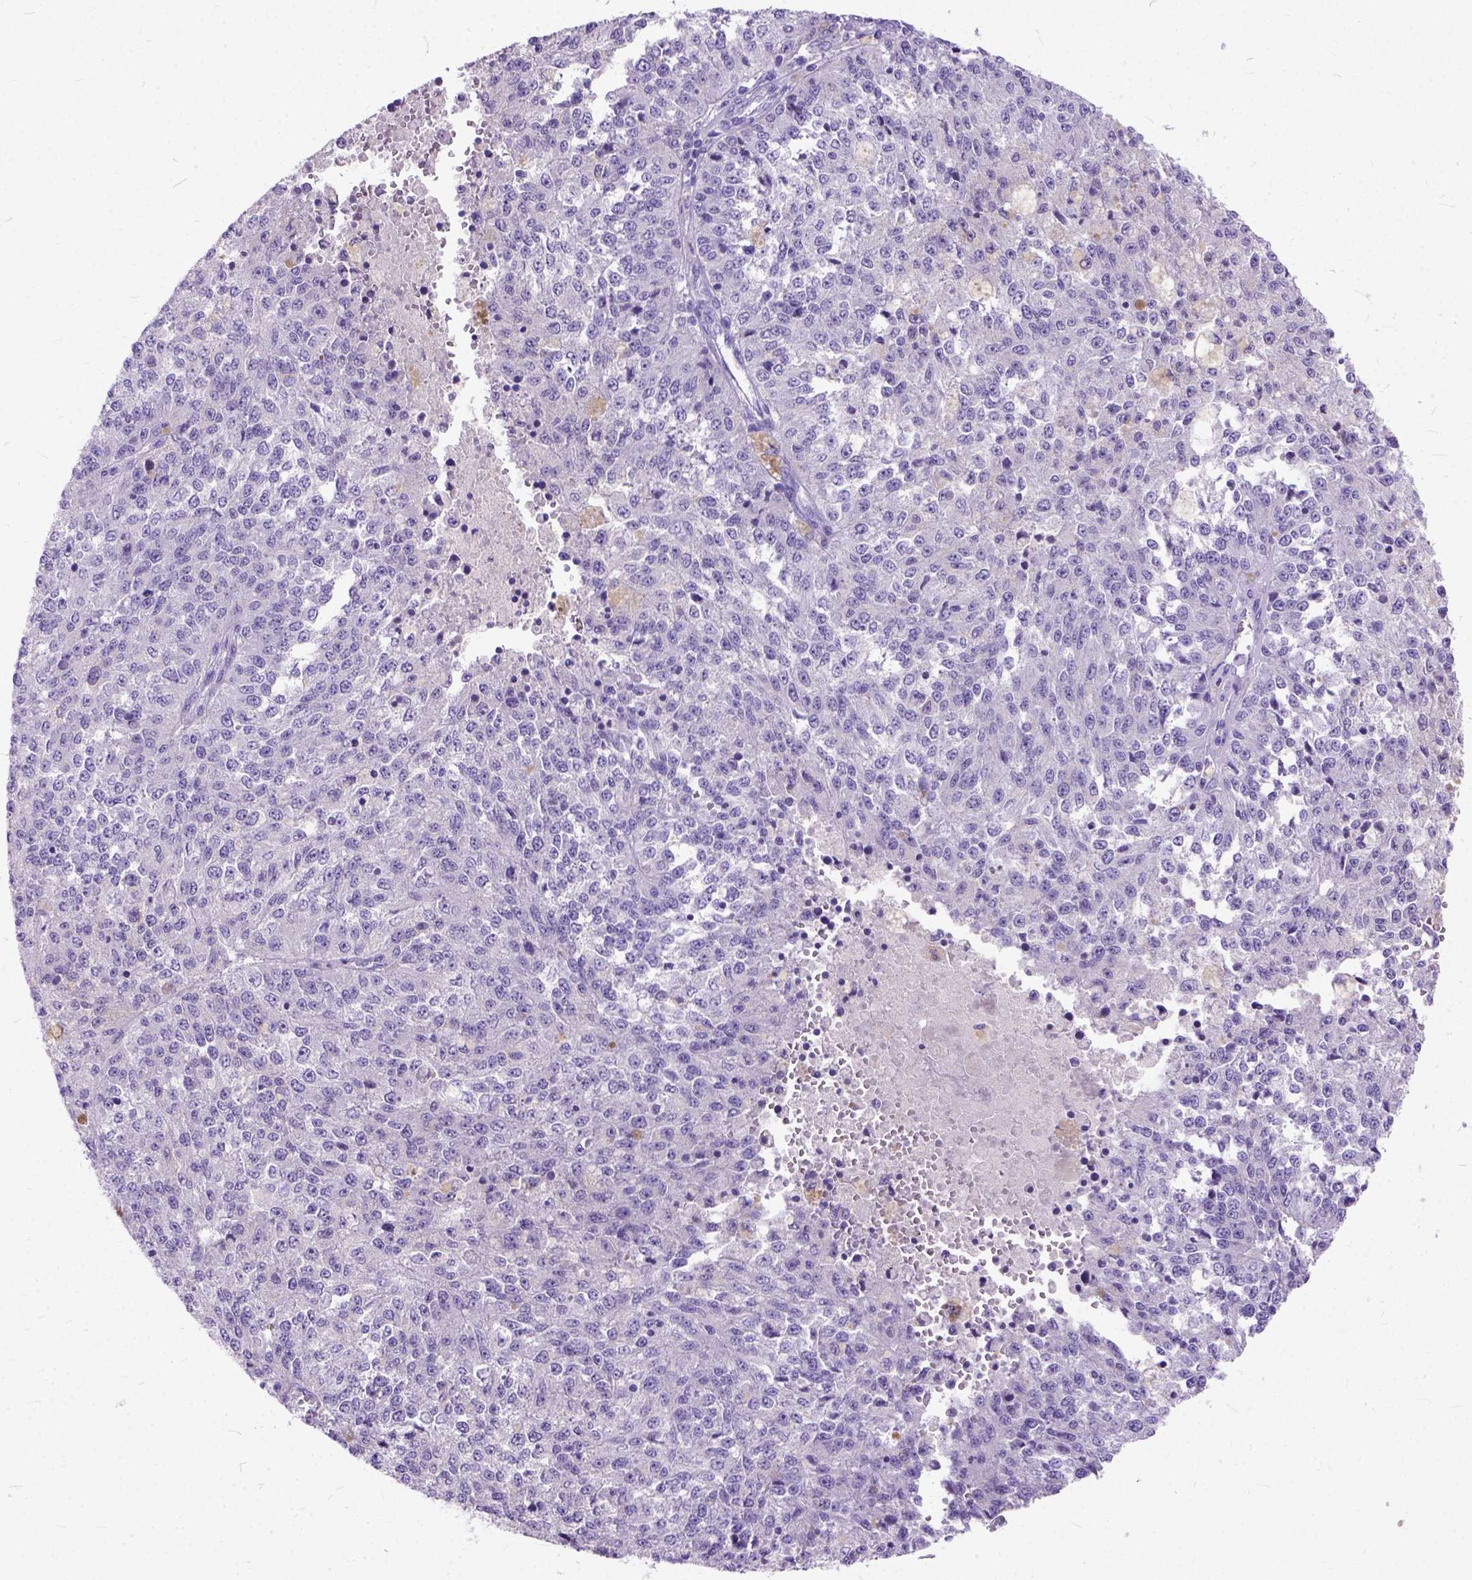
{"staining": {"intensity": "negative", "quantity": "none", "location": "none"}, "tissue": "melanoma", "cell_type": "Tumor cells", "image_type": "cancer", "snomed": [{"axis": "morphology", "description": "Malignant melanoma, Metastatic site"}, {"axis": "topography", "description": "Lymph node"}], "caption": "DAB immunohistochemical staining of malignant melanoma (metastatic site) shows no significant positivity in tumor cells.", "gene": "C1QTNF3", "patient": {"sex": "female", "age": 64}}